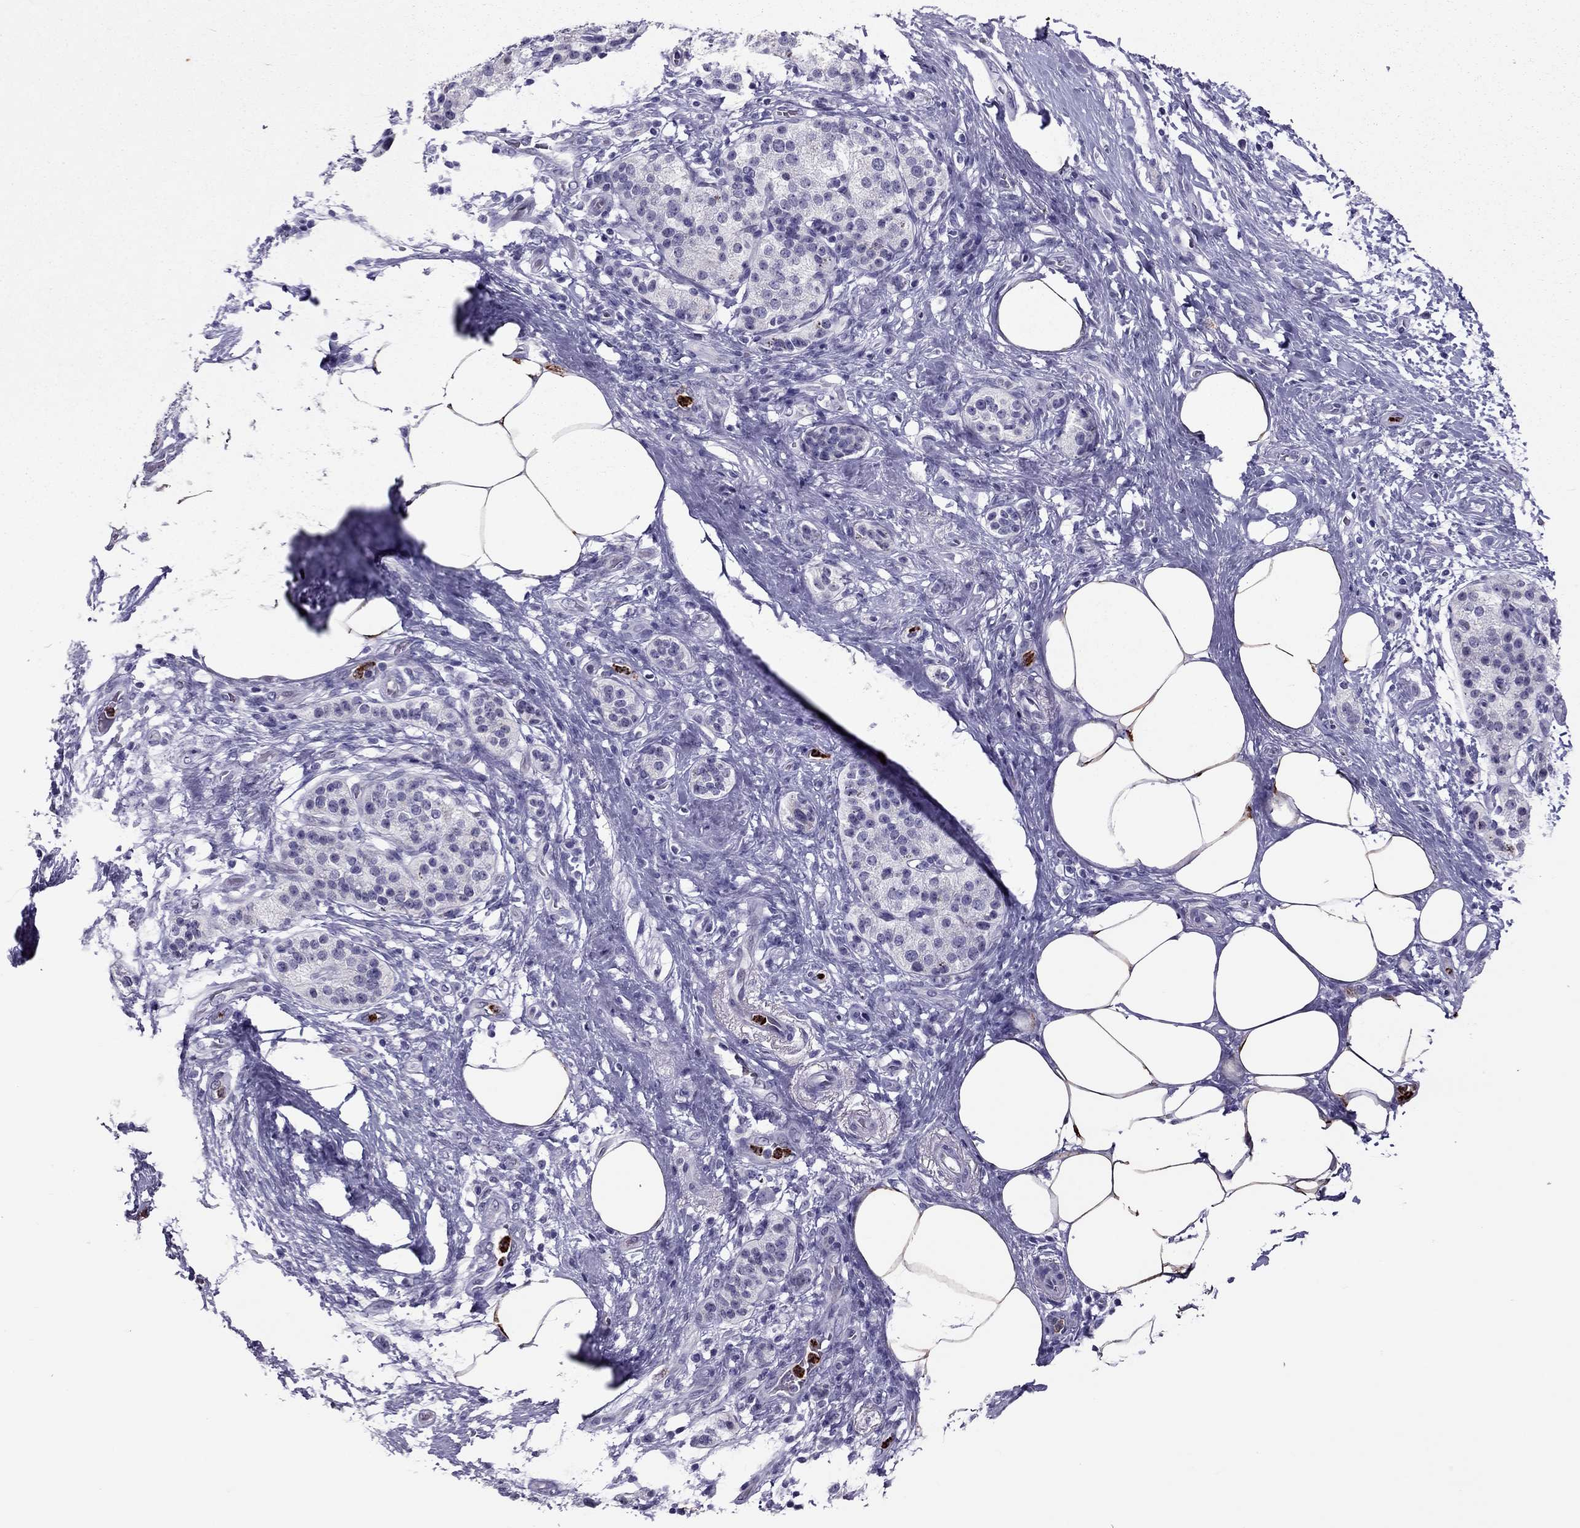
{"staining": {"intensity": "negative", "quantity": "none", "location": "none"}, "tissue": "pancreatic cancer", "cell_type": "Tumor cells", "image_type": "cancer", "snomed": [{"axis": "morphology", "description": "Adenocarcinoma, NOS"}, {"axis": "topography", "description": "Pancreas"}], "caption": "Image shows no significant protein positivity in tumor cells of pancreatic cancer.", "gene": "CCL27", "patient": {"sex": "female", "age": 72}}